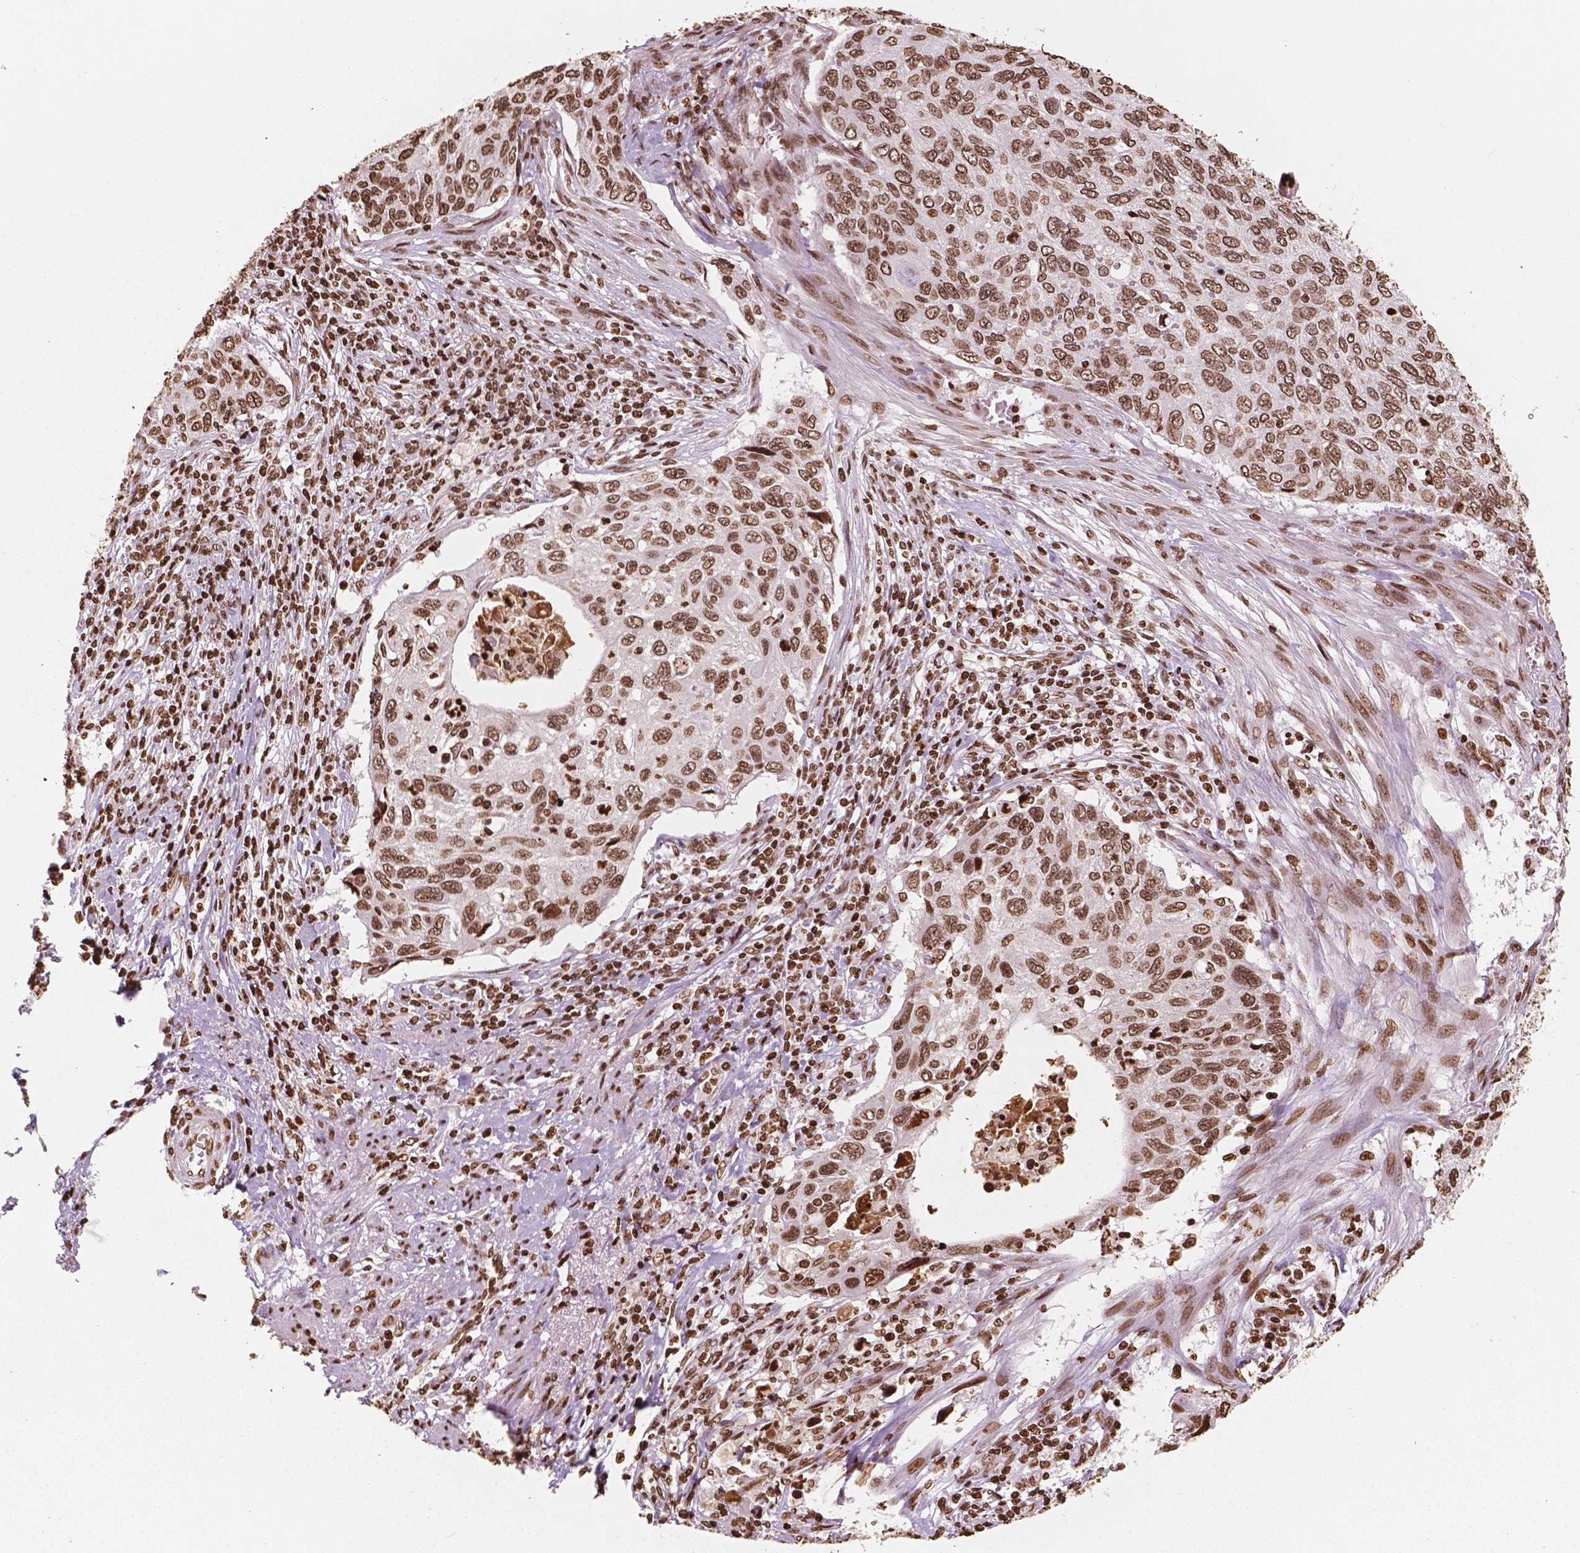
{"staining": {"intensity": "moderate", "quantity": ">75%", "location": "nuclear"}, "tissue": "cervical cancer", "cell_type": "Tumor cells", "image_type": "cancer", "snomed": [{"axis": "morphology", "description": "Squamous cell carcinoma, NOS"}, {"axis": "topography", "description": "Cervix"}], "caption": "About >75% of tumor cells in cervical cancer reveal moderate nuclear protein expression as visualized by brown immunohistochemical staining.", "gene": "H3C7", "patient": {"sex": "female", "age": 70}}